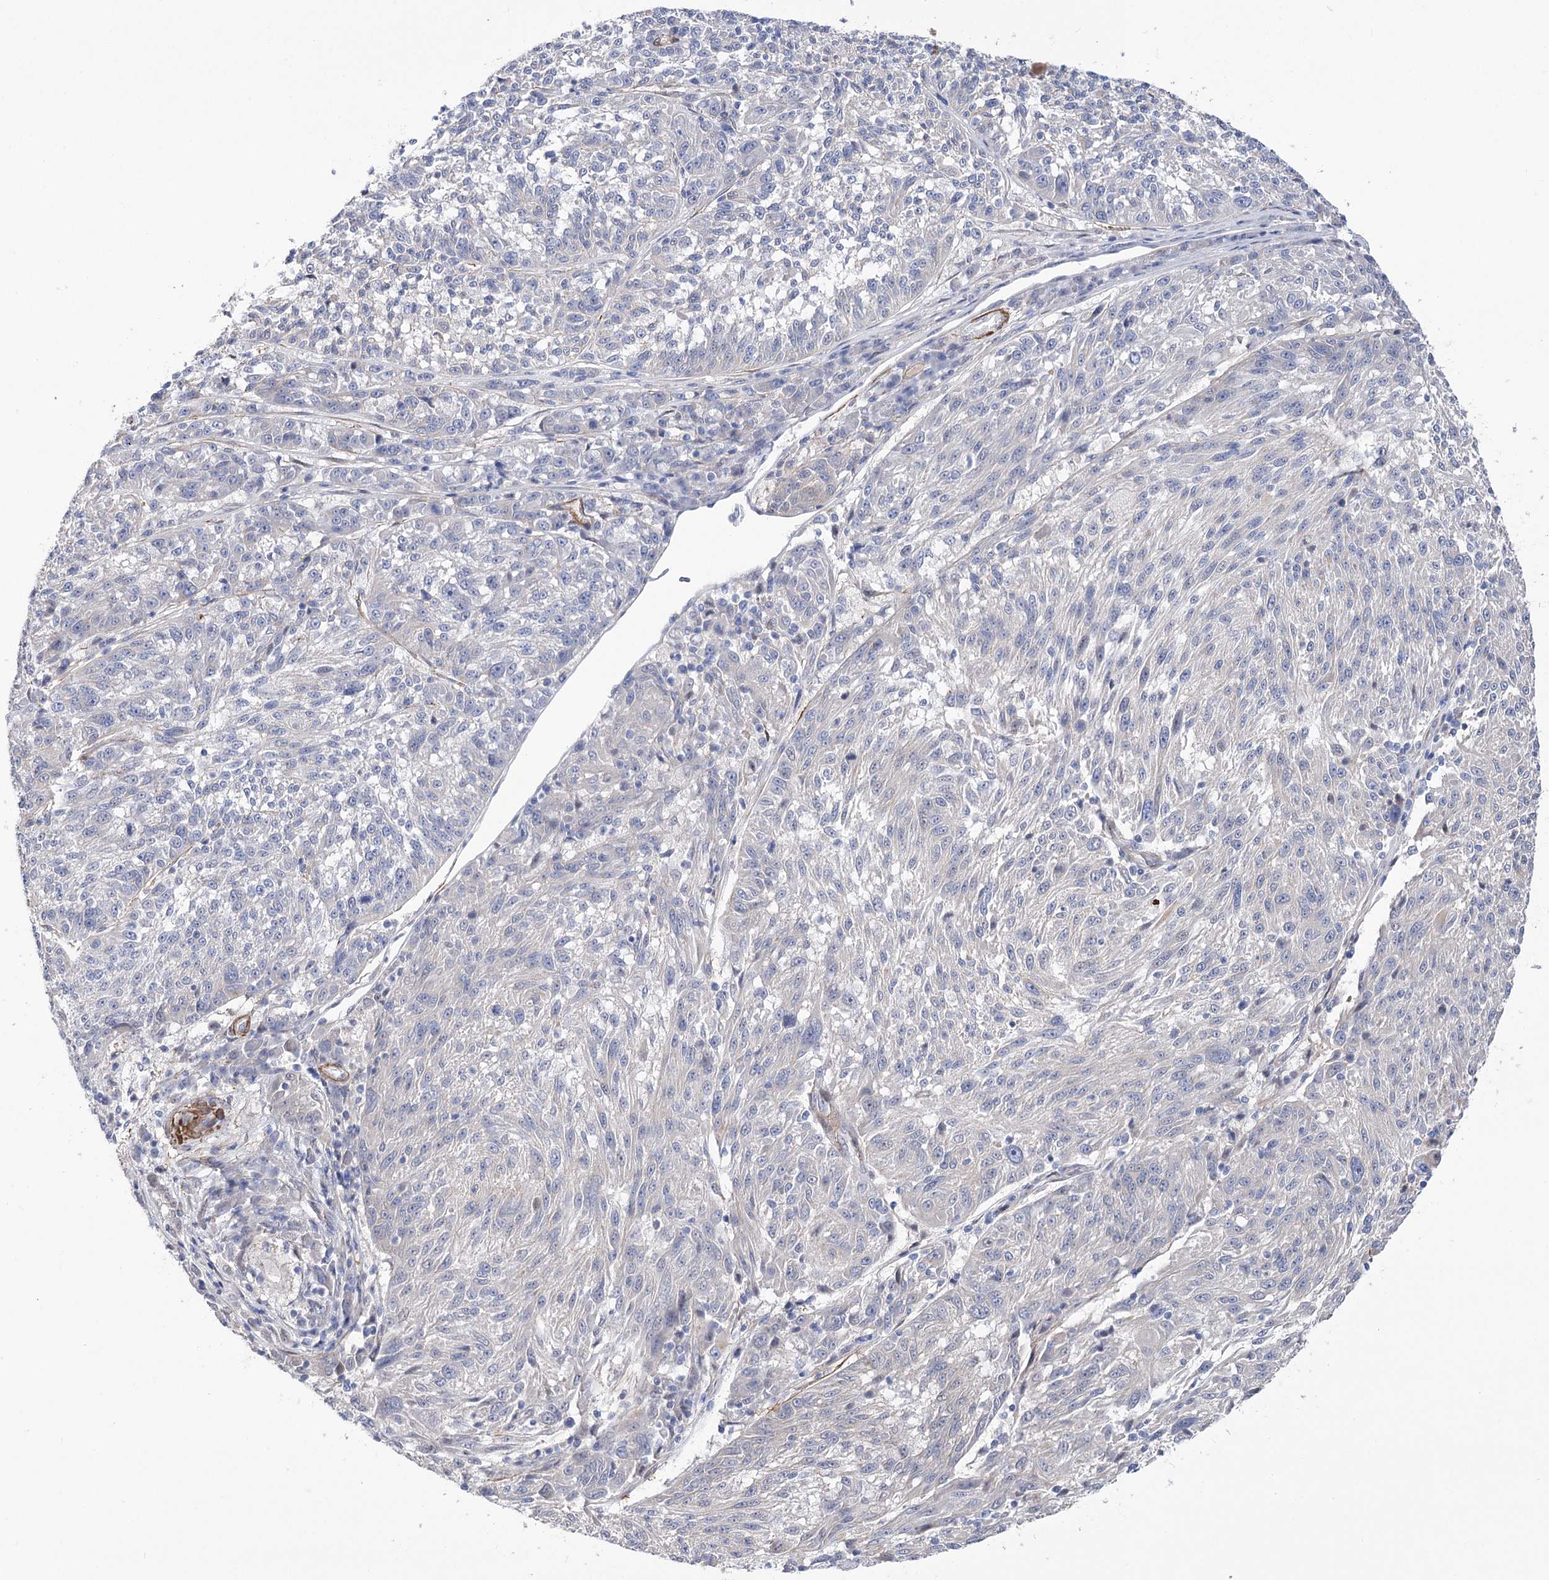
{"staining": {"intensity": "negative", "quantity": "none", "location": "none"}, "tissue": "melanoma", "cell_type": "Tumor cells", "image_type": "cancer", "snomed": [{"axis": "morphology", "description": "Malignant melanoma, NOS"}, {"axis": "topography", "description": "Skin"}], "caption": "Immunohistochemistry of malignant melanoma exhibits no expression in tumor cells.", "gene": "WASHC3", "patient": {"sex": "male", "age": 53}}